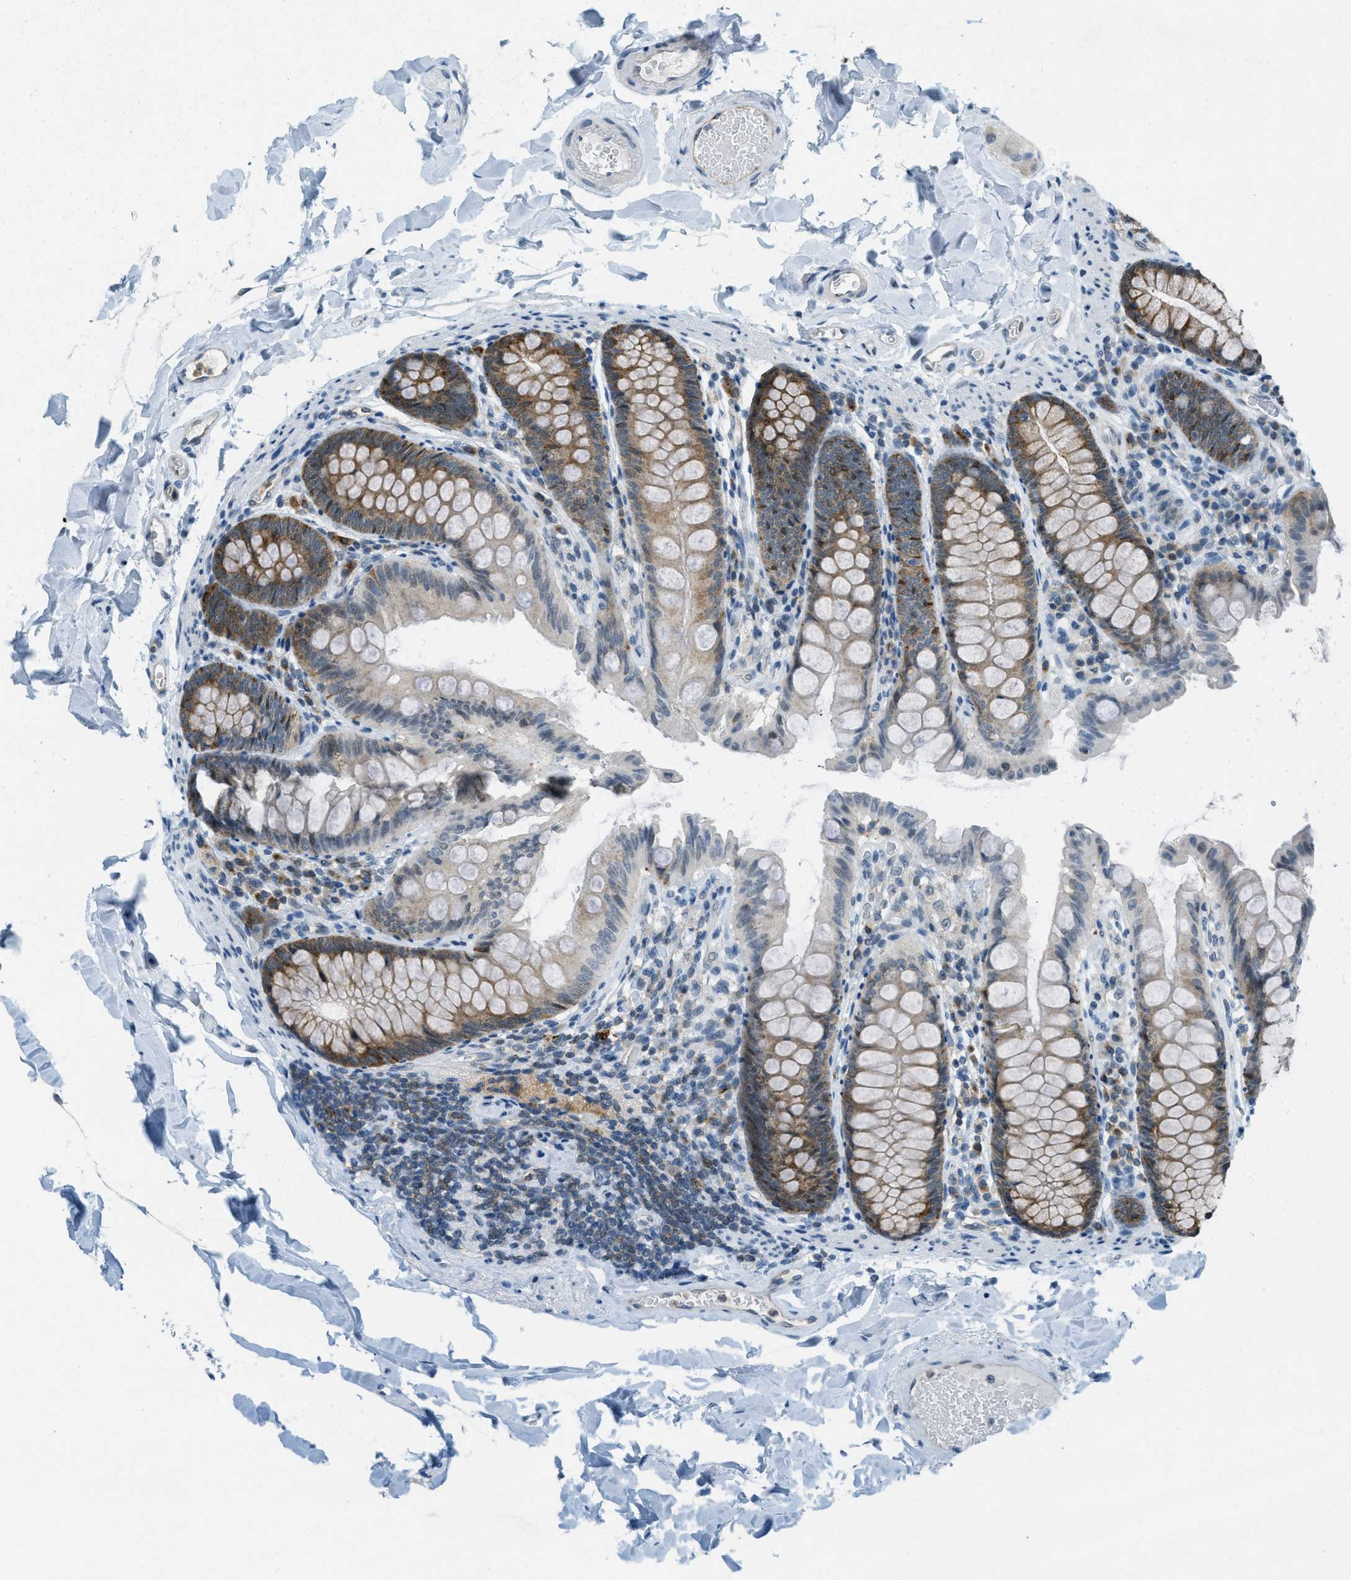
{"staining": {"intensity": "weak", "quantity": "25%-75%", "location": "cytoplasmic/membranous"}, "tissue": "colon", "cell_type": "Endothelial cells", "image_type": "normal", "snomed": [{"axis": "morphology", "description": "Normal tissue, NOS"}, {"axis": "topography", "description": "Colon"}], "caption": "Immunohistochemical staining of unremarkable colon exhibits low levels of weak cytoplasmic/membranous staining in about 25%-75% of endothelial cells. The staining was performed using DAB (3,3'-diaminobenzidine), with brown indicating positive protein expression. Nuclei are stained blue with hematoxylin.", "gene": "FYN", "patient": {"sex": "female", "age": 61}}